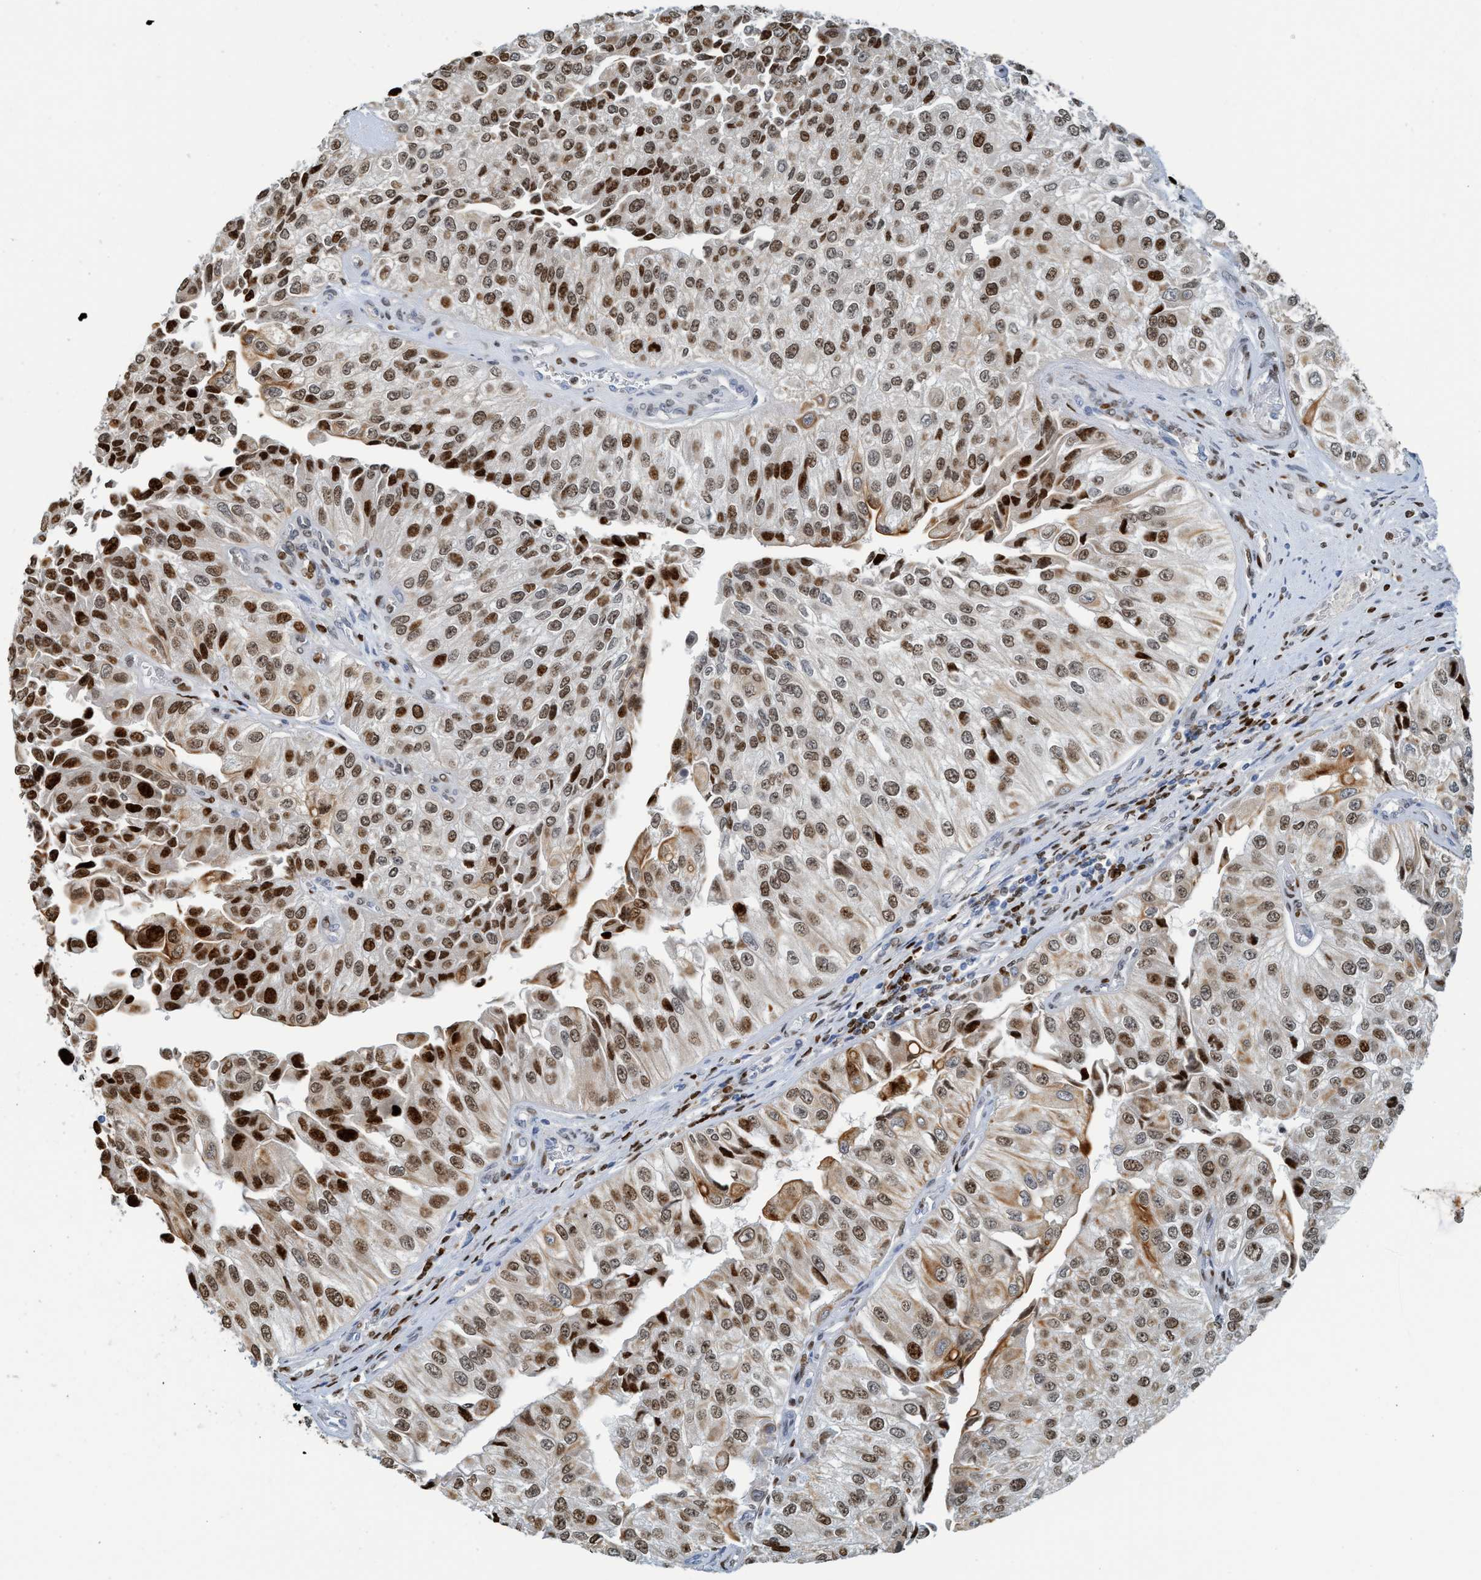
{"staining": {"intensity": "moderate", "quantity": ">75%", "location": "cytoplasmic/membranous,nuclear"}, "tissue": "urothelial cancer", "cell_type": "Tumor cells", "image_type": "cancer", "snomed": [{"axis": "morphology", "description": "Urothelial carcinoma, High grade"}, {"axis": "topography", "description": "Kidney"}, {"axis": "topography", "description": "Urinary bladder"}], "caption": "Tumor cells demonstrate moderate cytoplasmic/membranous and nuclear staining in about >75% of cells in urothelial cancer.", "gene": "SH3D19", "patient": {"sex": "male", "age": 77}}